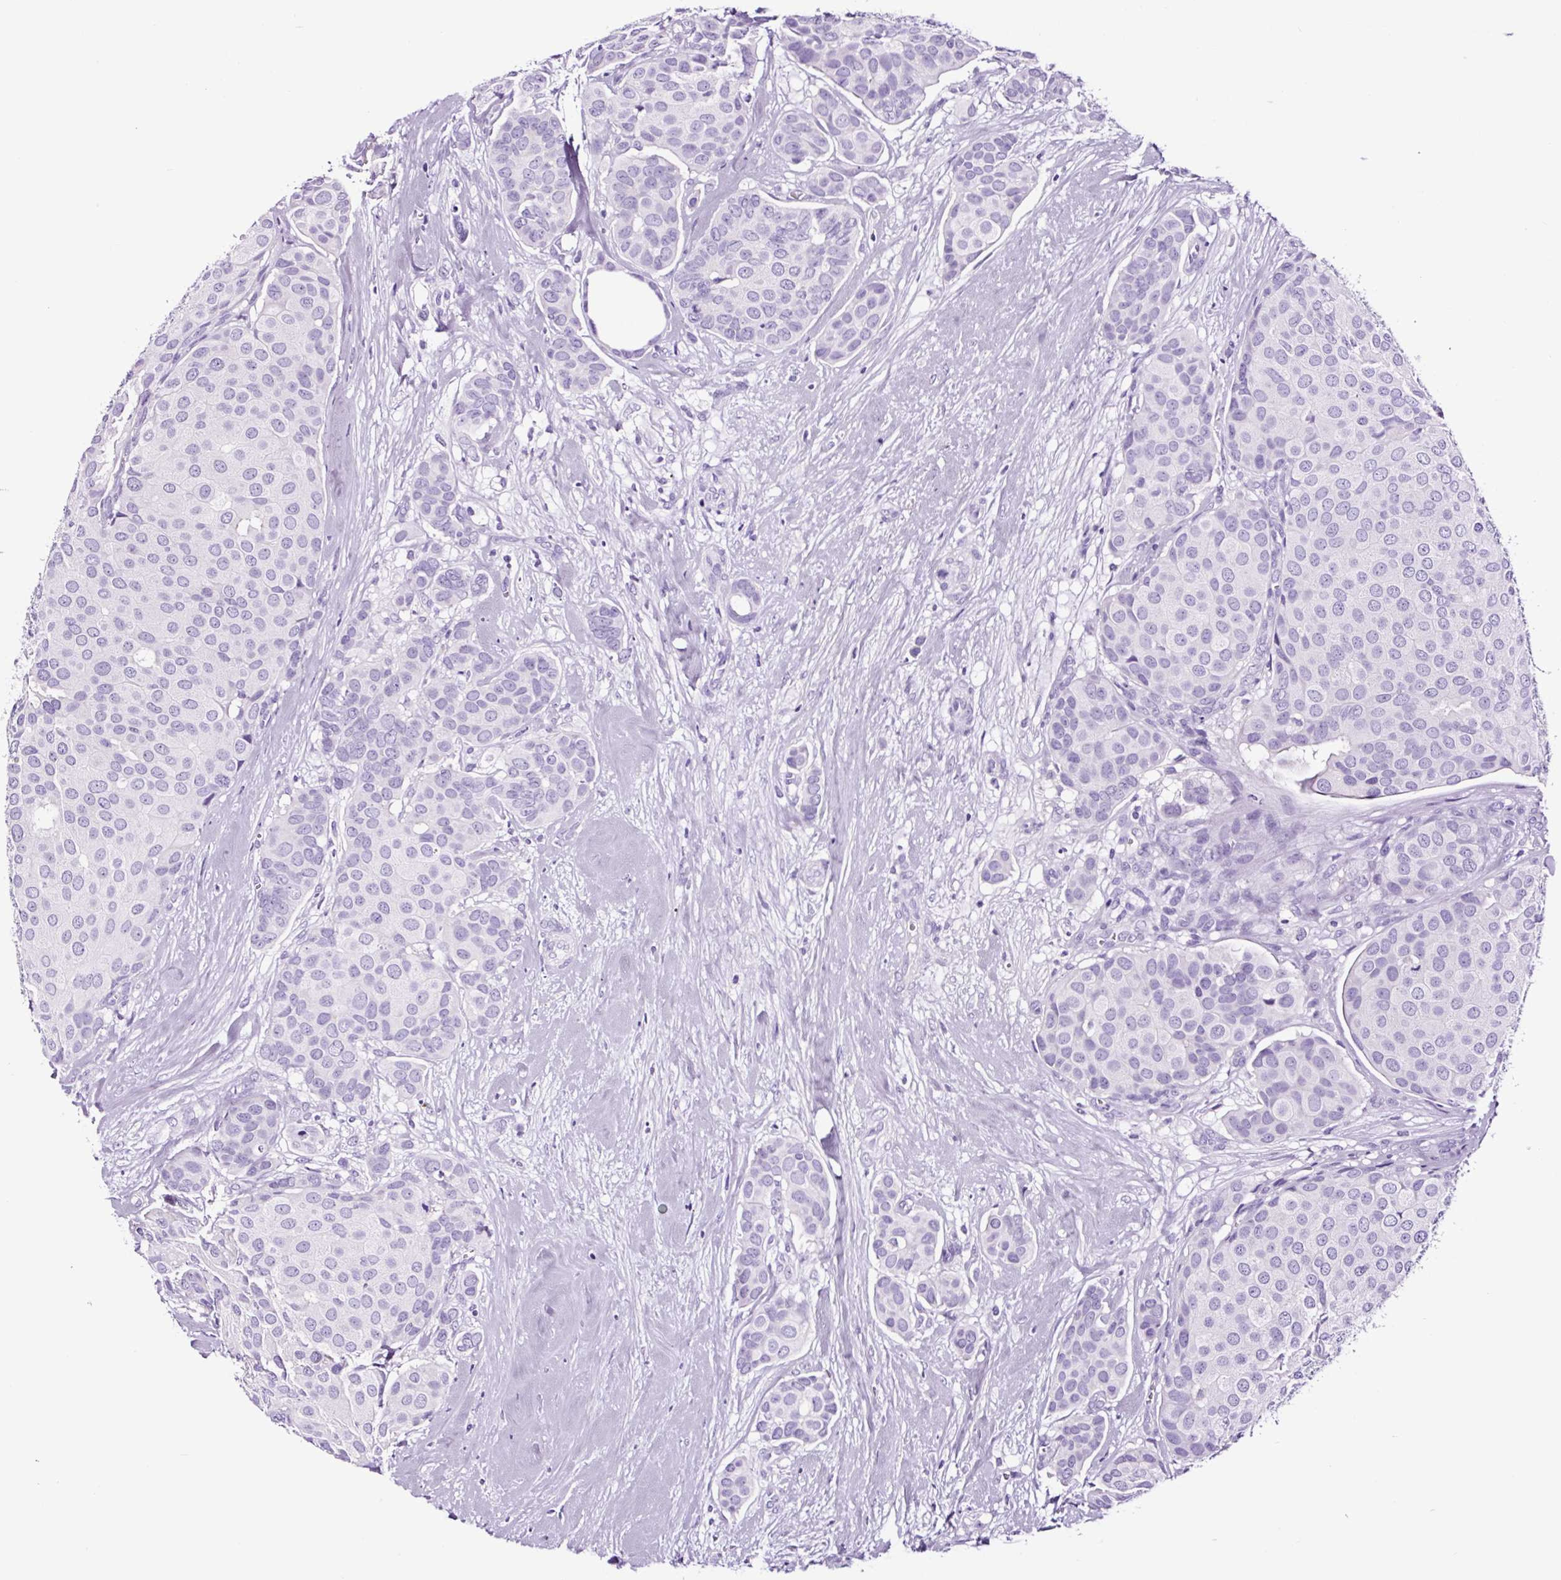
{"staining": {"intensity": "negative", "quantity": "none", "location": "none"}, "tissue": "breast cancer", "cell_type": "Tumor cells", "image_type": "cancer", "snomed": [{"axis": "morphology", "description": "Duct carcinoma"}, {"axis": "topography", "description": "Breast"}], "caption": "DAB immunohistochemical staining of breast cancer (invasive ductal carcinoma) displays no significant expression in tumor cells. (Brightfield microscopy of DAB (3,3'-diaminobenzidine) IHC at high magnification).", "gene": "FBXL7", "patient": {"sex": "female", "age": 70}}